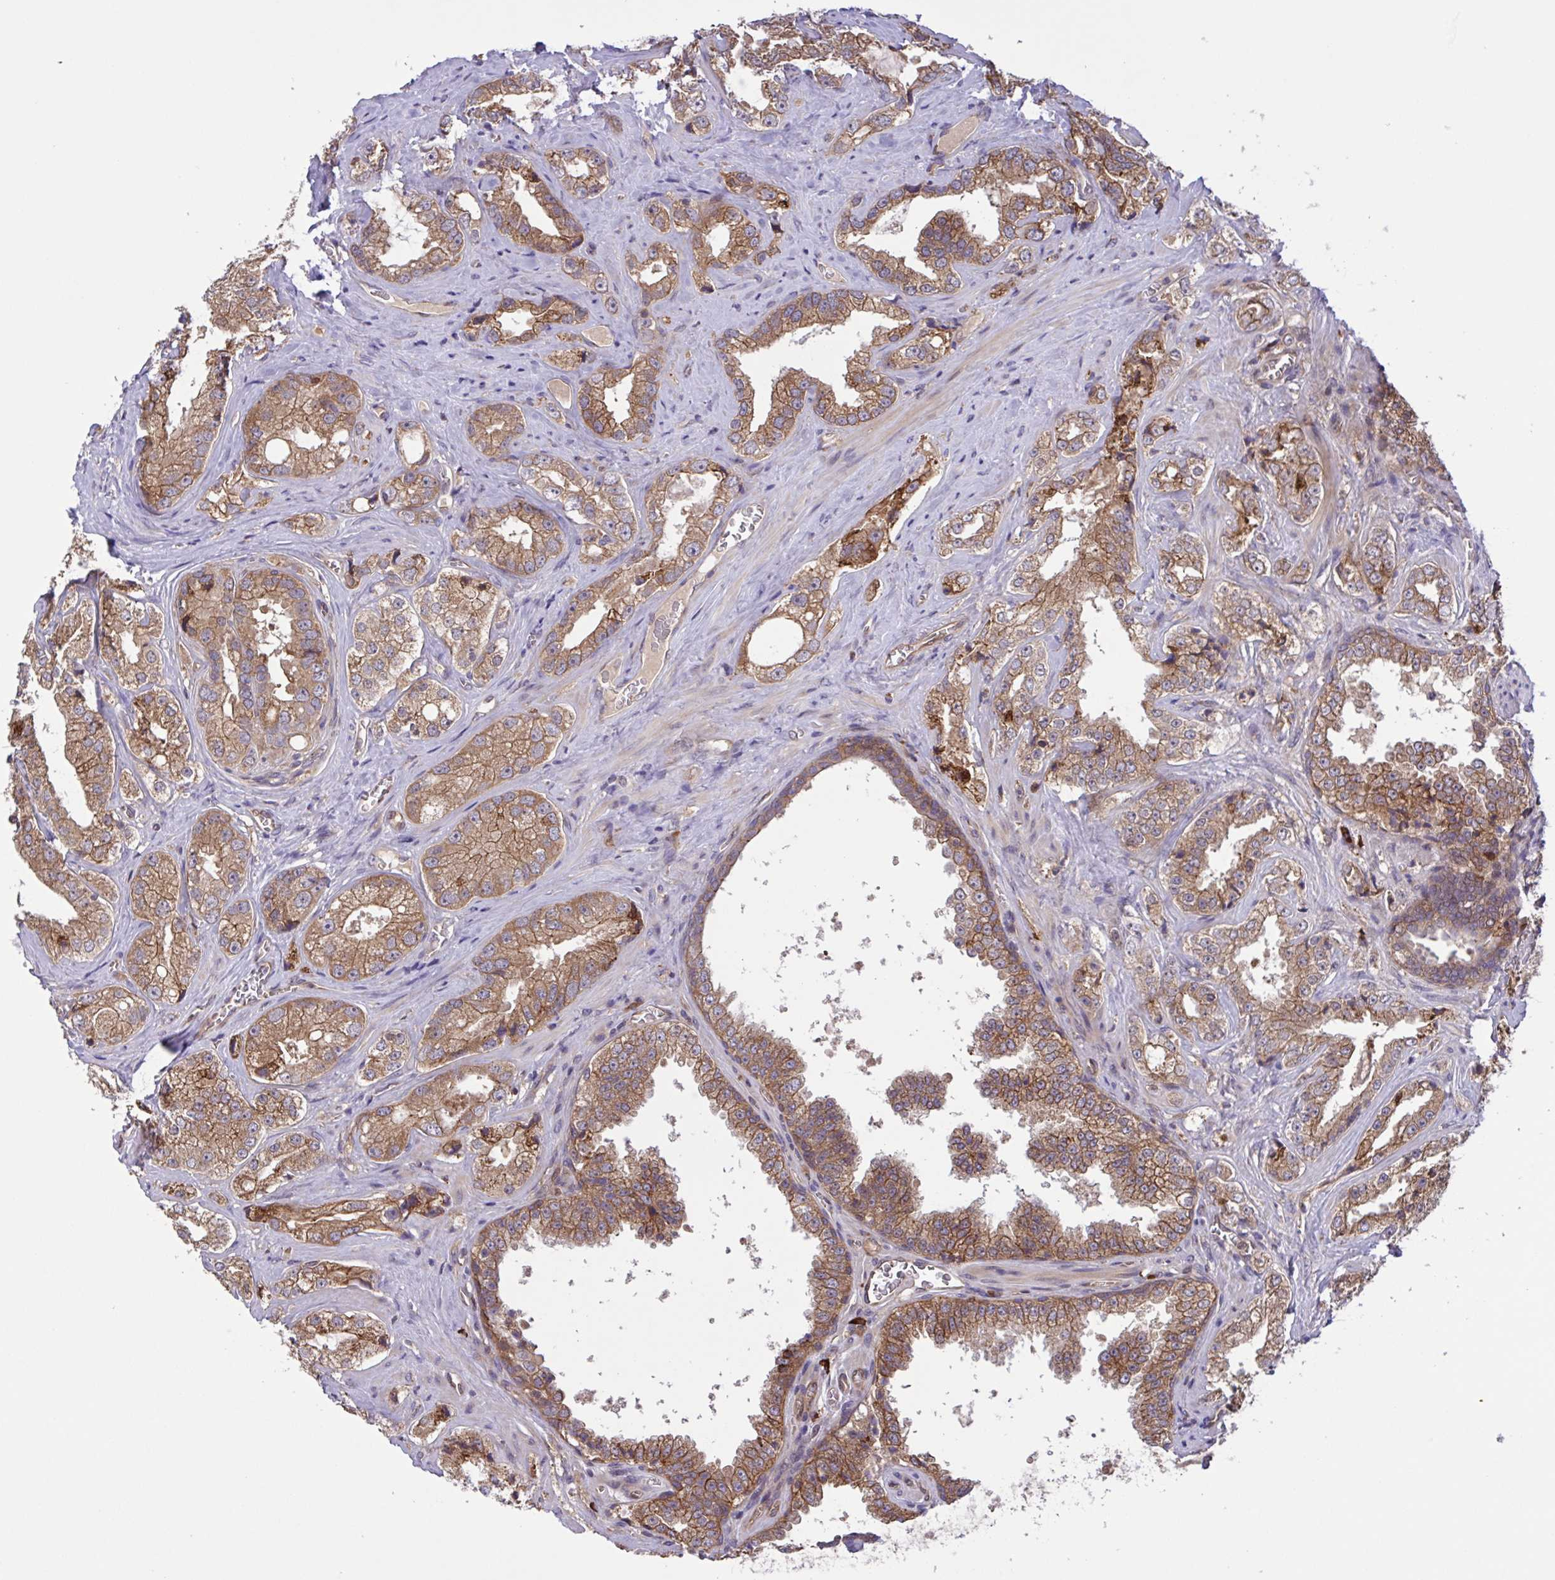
{"staining": {"intensity": "moderate", "quantity": ">75%", "location": "cytoplasmic/membranous"}, "tissue": "prostate cancer", "cell_type": "Tumor cells", "image_type": "cancer", "snomed": [{"axis": "morphology", "description": "Adenocarcinoma, High grade"}, {"axis": "topography", "description": "Prostate"}], "caption": "Immunohistochemical staining of human adenocarcinoma (high-grade) (prostate) reveals moderate cytoplasmic/membranous protein expression in approximately >75% of tumor cells.", "gene": "INTS10", "patient": {"sex": "male", "age": 67}}